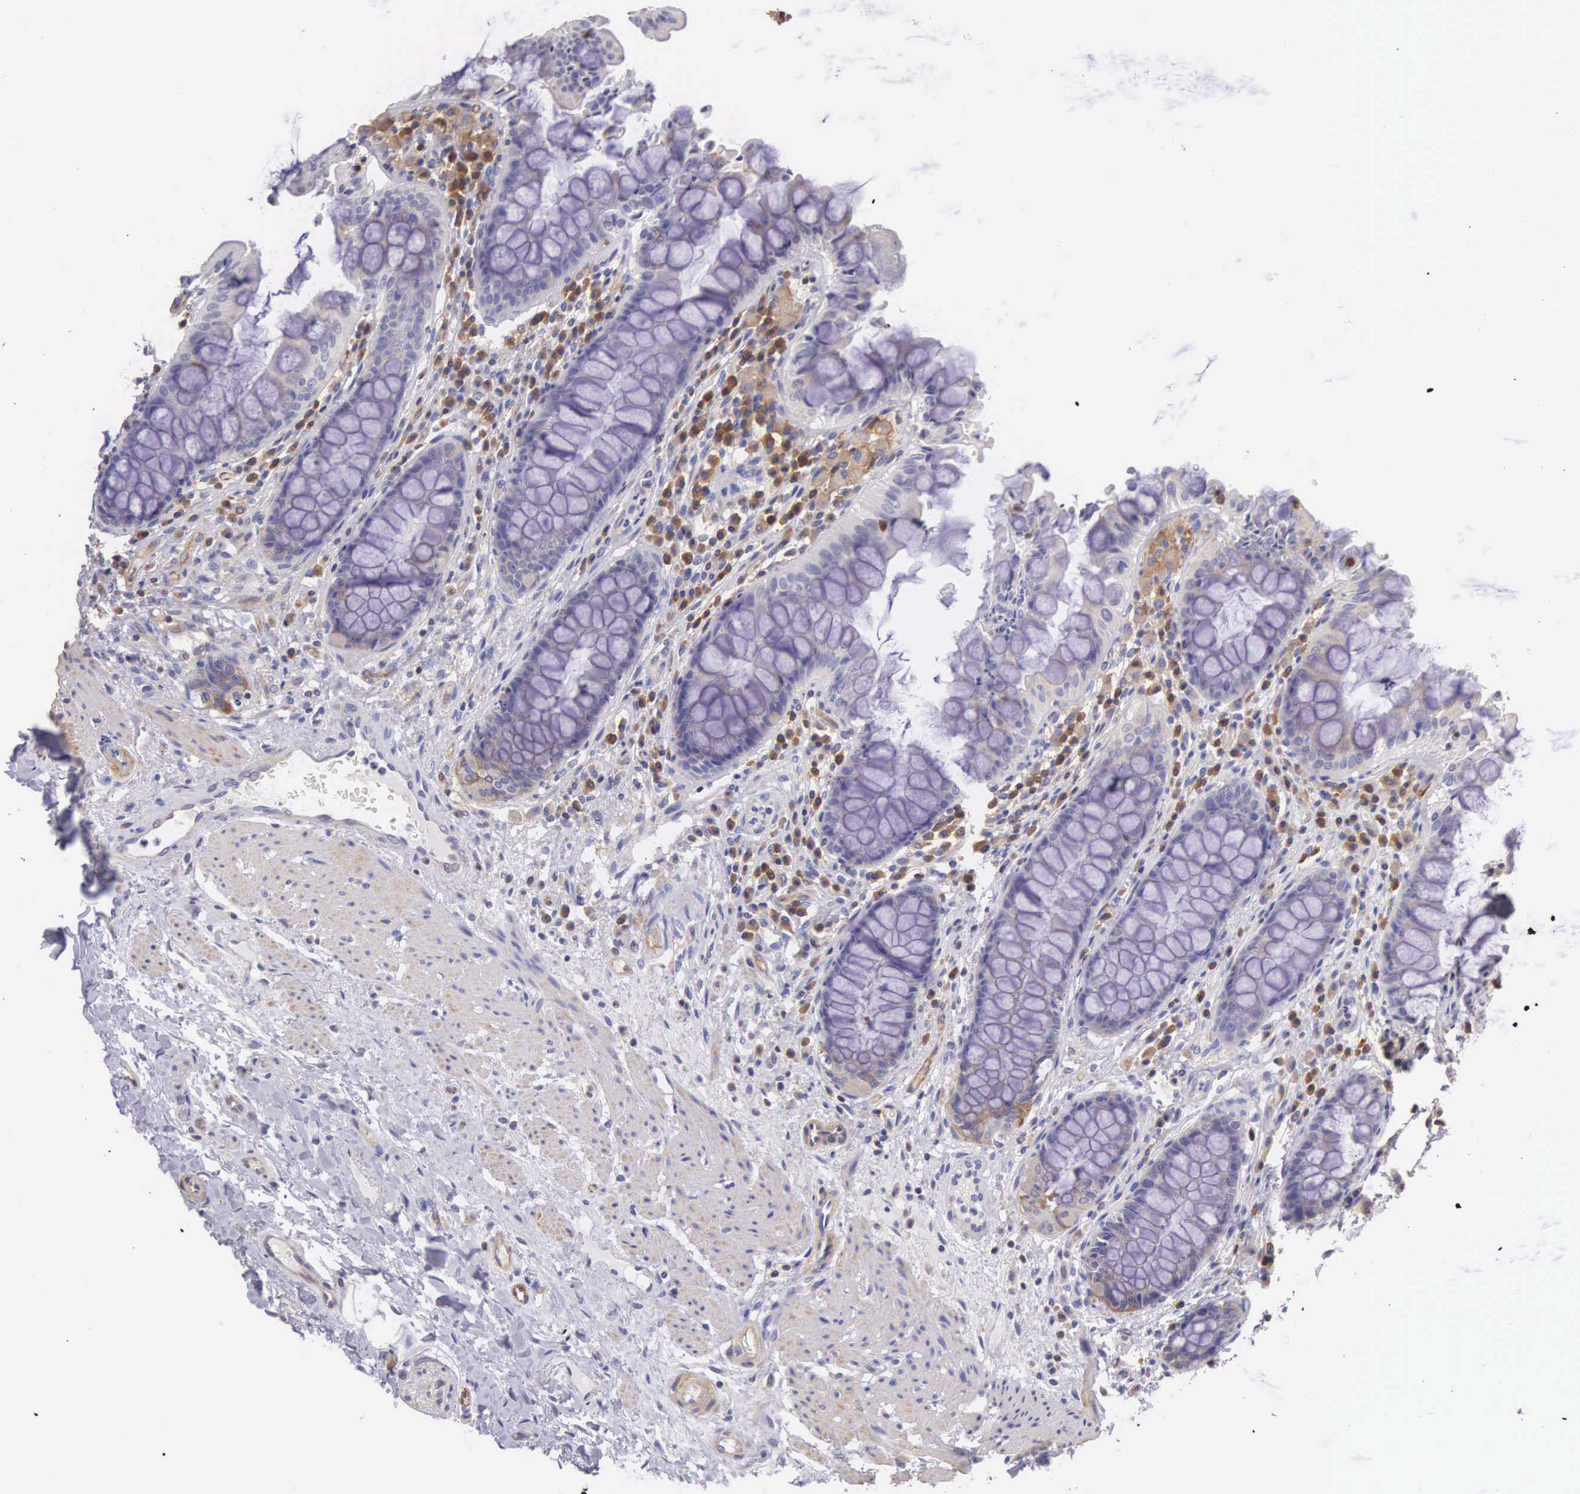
{"staining": {"intensity": "negative", "quantity": "none", "location": "none"}, "tissue": "rectum", "cell_type": "Glandular cells", "image_type": "normal", "snomed": [{"axis": "morphology", "description": "Normal tissue, NOS"}, {"axis": "topography", "description": "Rectum"}], "caption": "This is a photomicrograph of immunohistochemistry (IHC) staining of benign rectum, which shows no positivity in glandular cells.", "gene": "OSBPL3", "patient": {"sex": "female", "age": 75}}